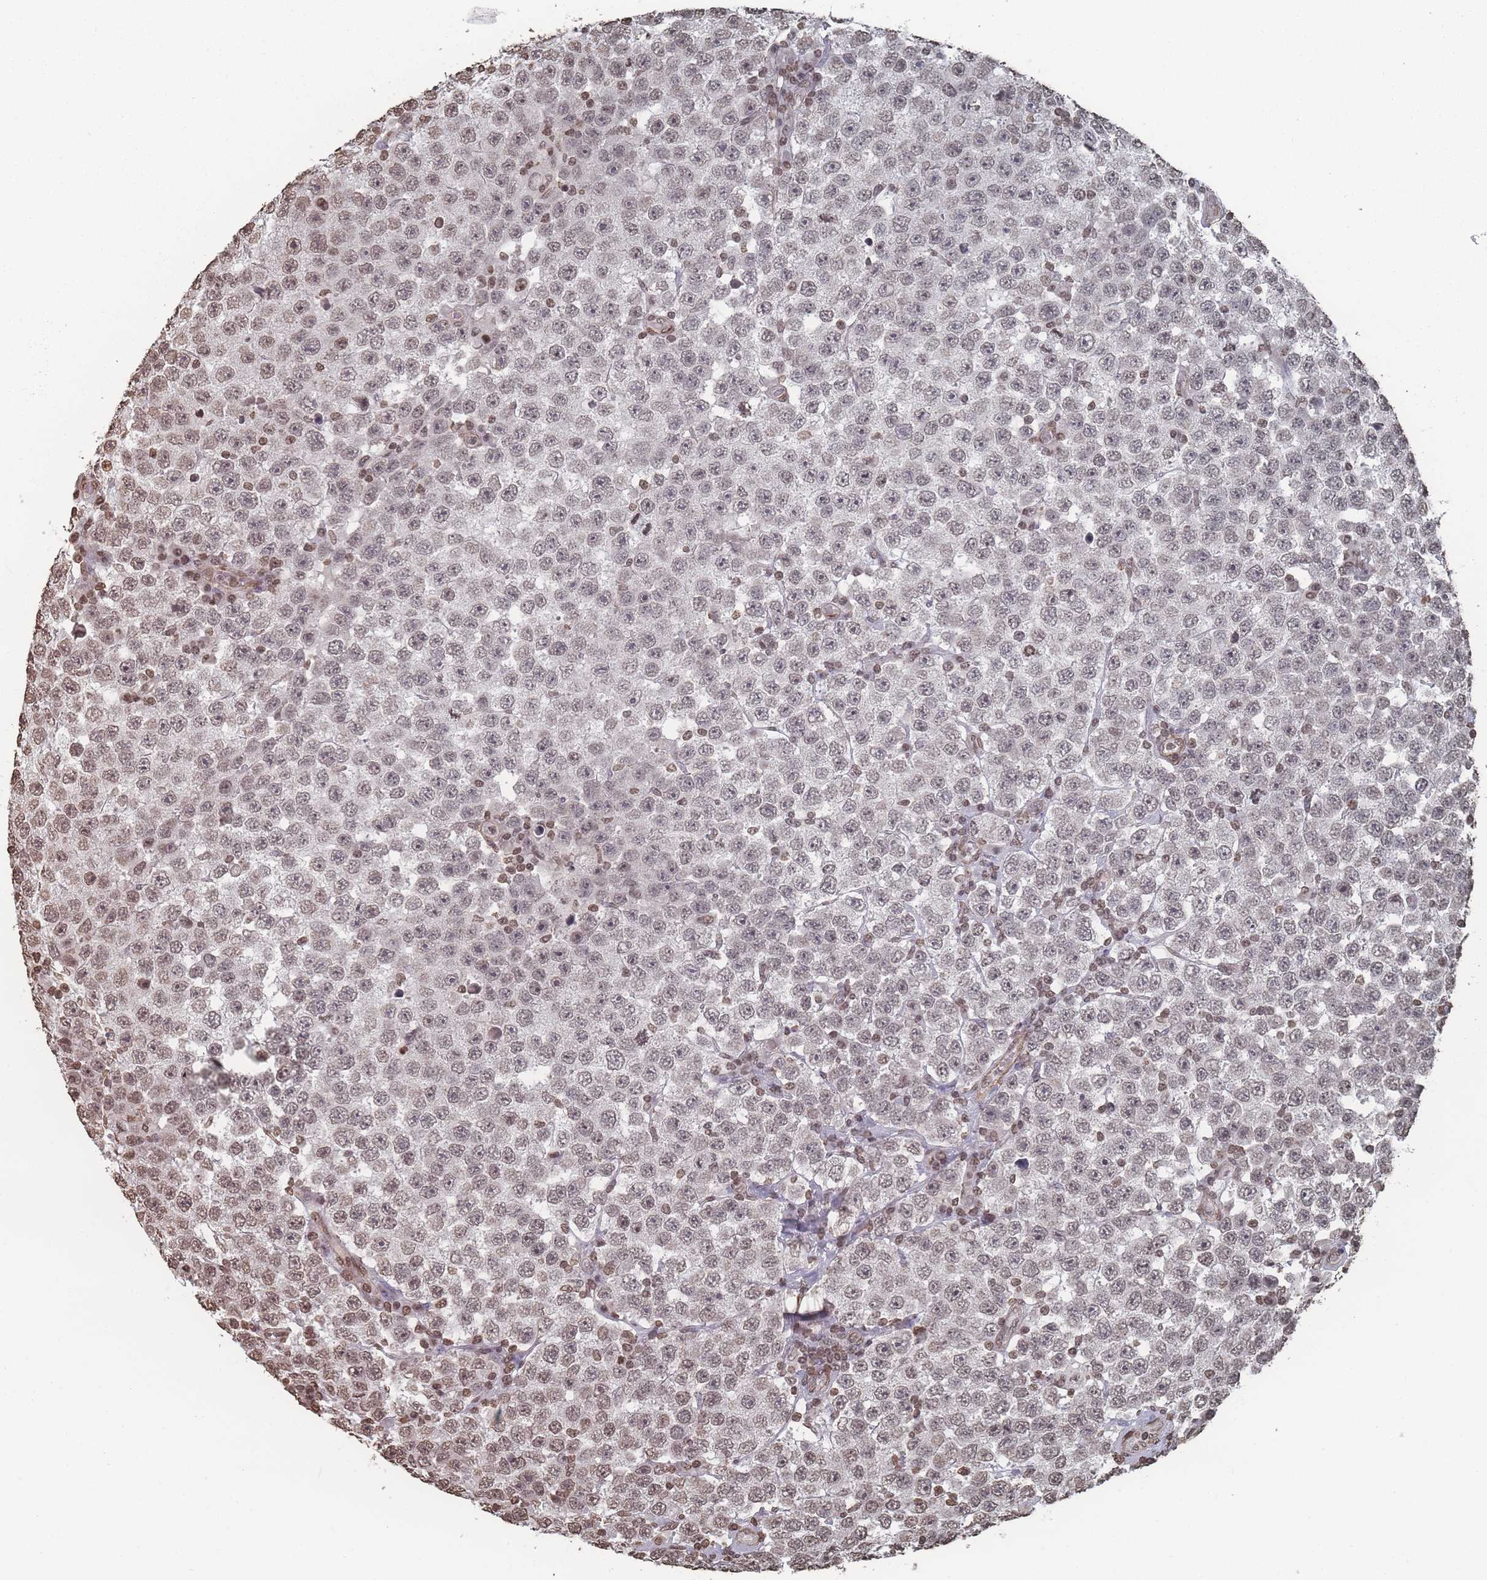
{"staining": {"intensity": "weak", "quantity": "<25%", "location": "nuclear"}, "tissue": "testis cancer", "cell_type": "Tumor cells", "image_type": "cancer", "snomed": [{"axis": "morphology", "description": "Seminoma, NOS"}, {"axis": "topography", "description": "Testis"}], "caption": "Tumor cells are negative for brown protein staining in seminoma (testis).", "gene": "PLEKHG5", "patient": {"sex": "male", "age": 28}}